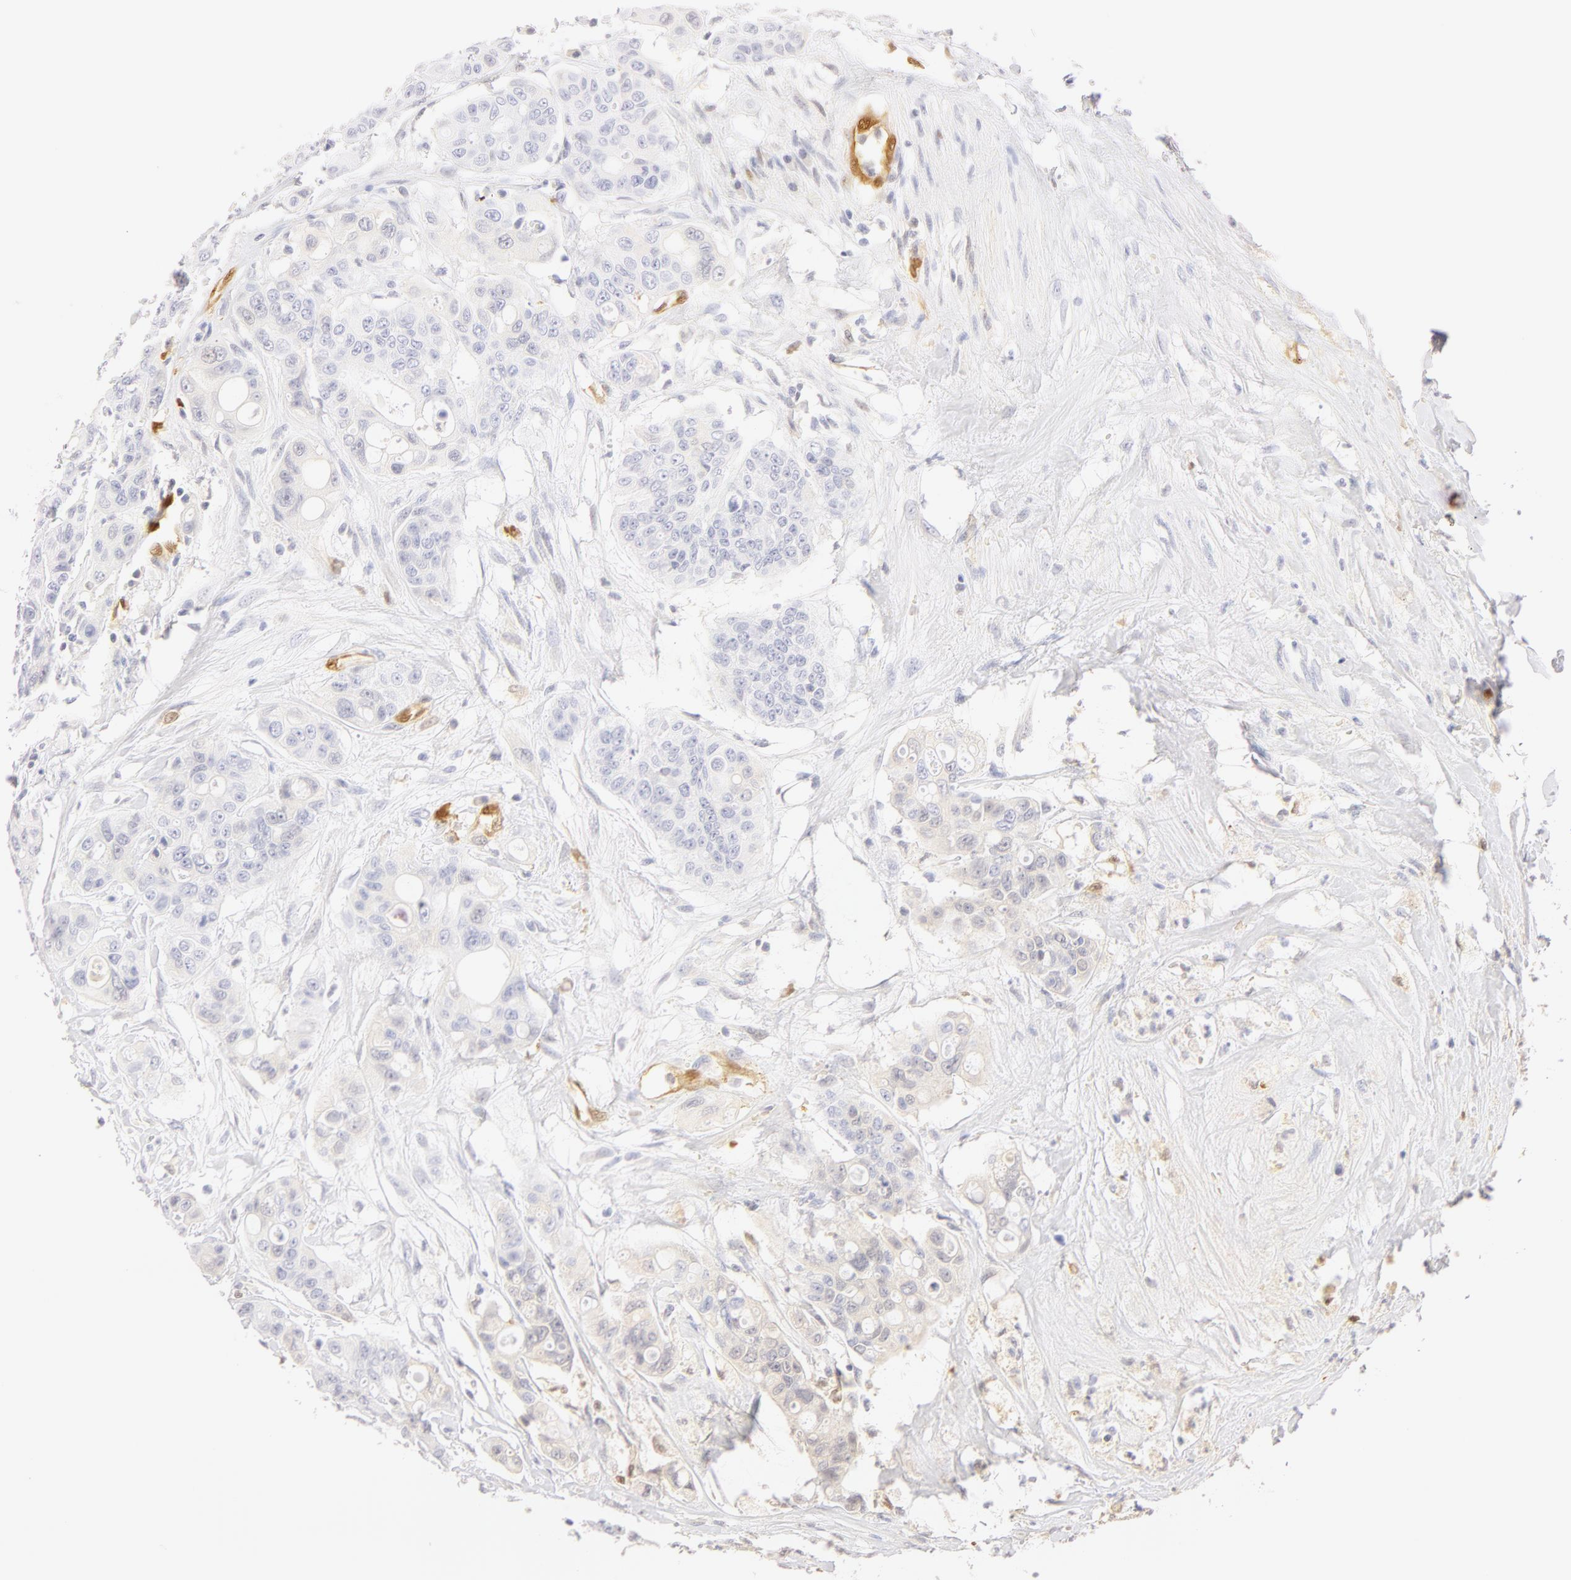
{"staining": {"intensity": "negative", "quantity": "none", "location": "none"}, "tissue": "colorectal cancer", "cell_type": "Tumor cells", "image_type": "cancer", "snomed": [{"axis": "morphology", "description": "Adenocarcinoma, NOS"}, {"axis": "topography", "description": "Colon"}], "caption": "Adenocarcinoma (colorectal) was stained to show a protein in brown. There is no significant staining in tumor cells. (DAB IHC, high magnification).", "gene": "CA2", "patient": {"sex": "female", "age": 70}}